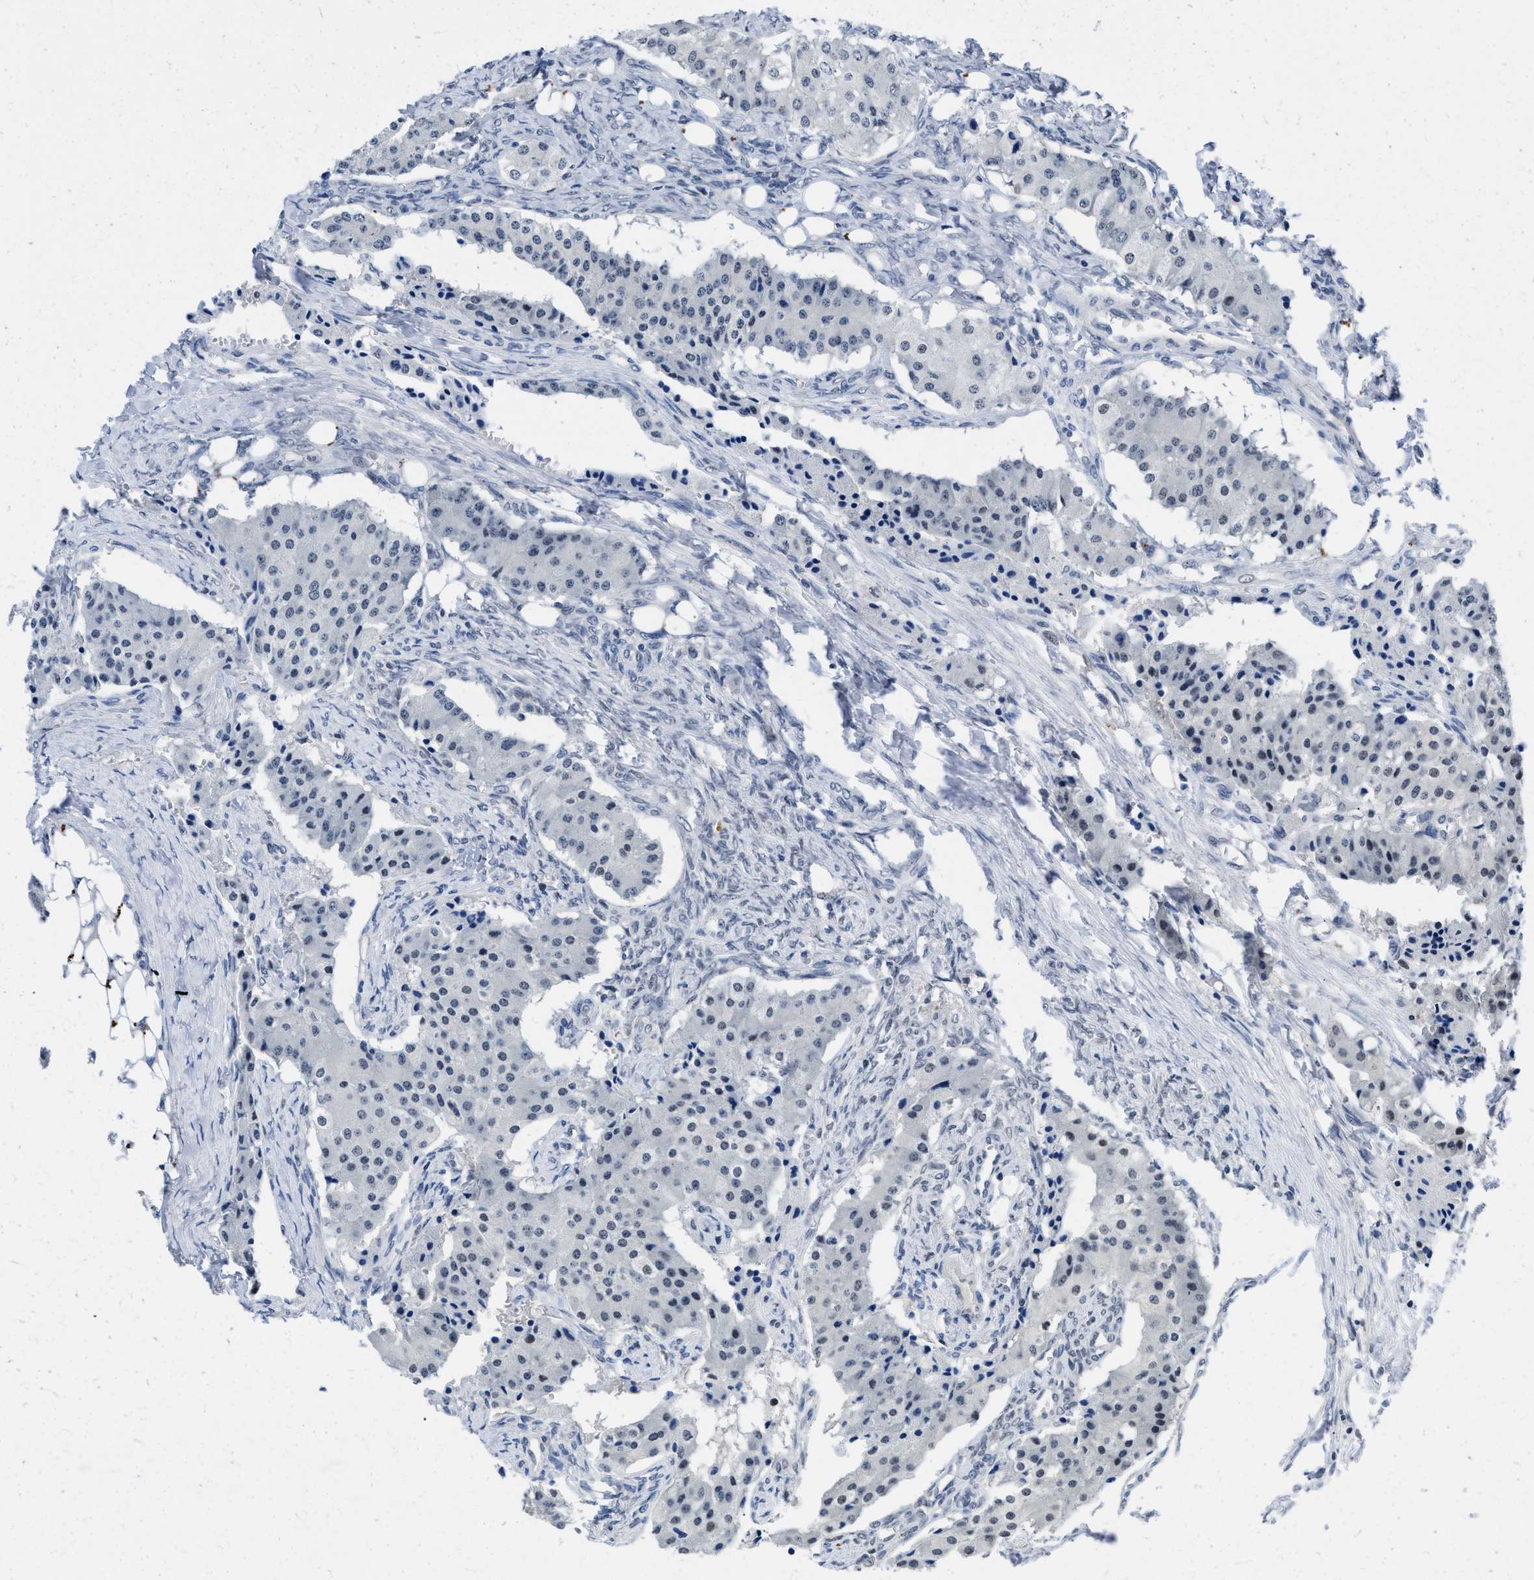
{"staining": {"intensity": "negative", "quantity": "none", "location": "none"}, "tissue": "carcinoid", "cell_type": "Tumor cells", "image_type": "cancer", "snomed": [{"axis": "morphology", "description": "Carcinoid, malignant, NOS"}, {"axis": "topography", "description": "Colon"}], "caption": "Human malignant carcinoid stained for a protein using IHC displays no expression in tumor cells.", "gene": "WDR81", "patient": {"sex": "female", "age": 52}}